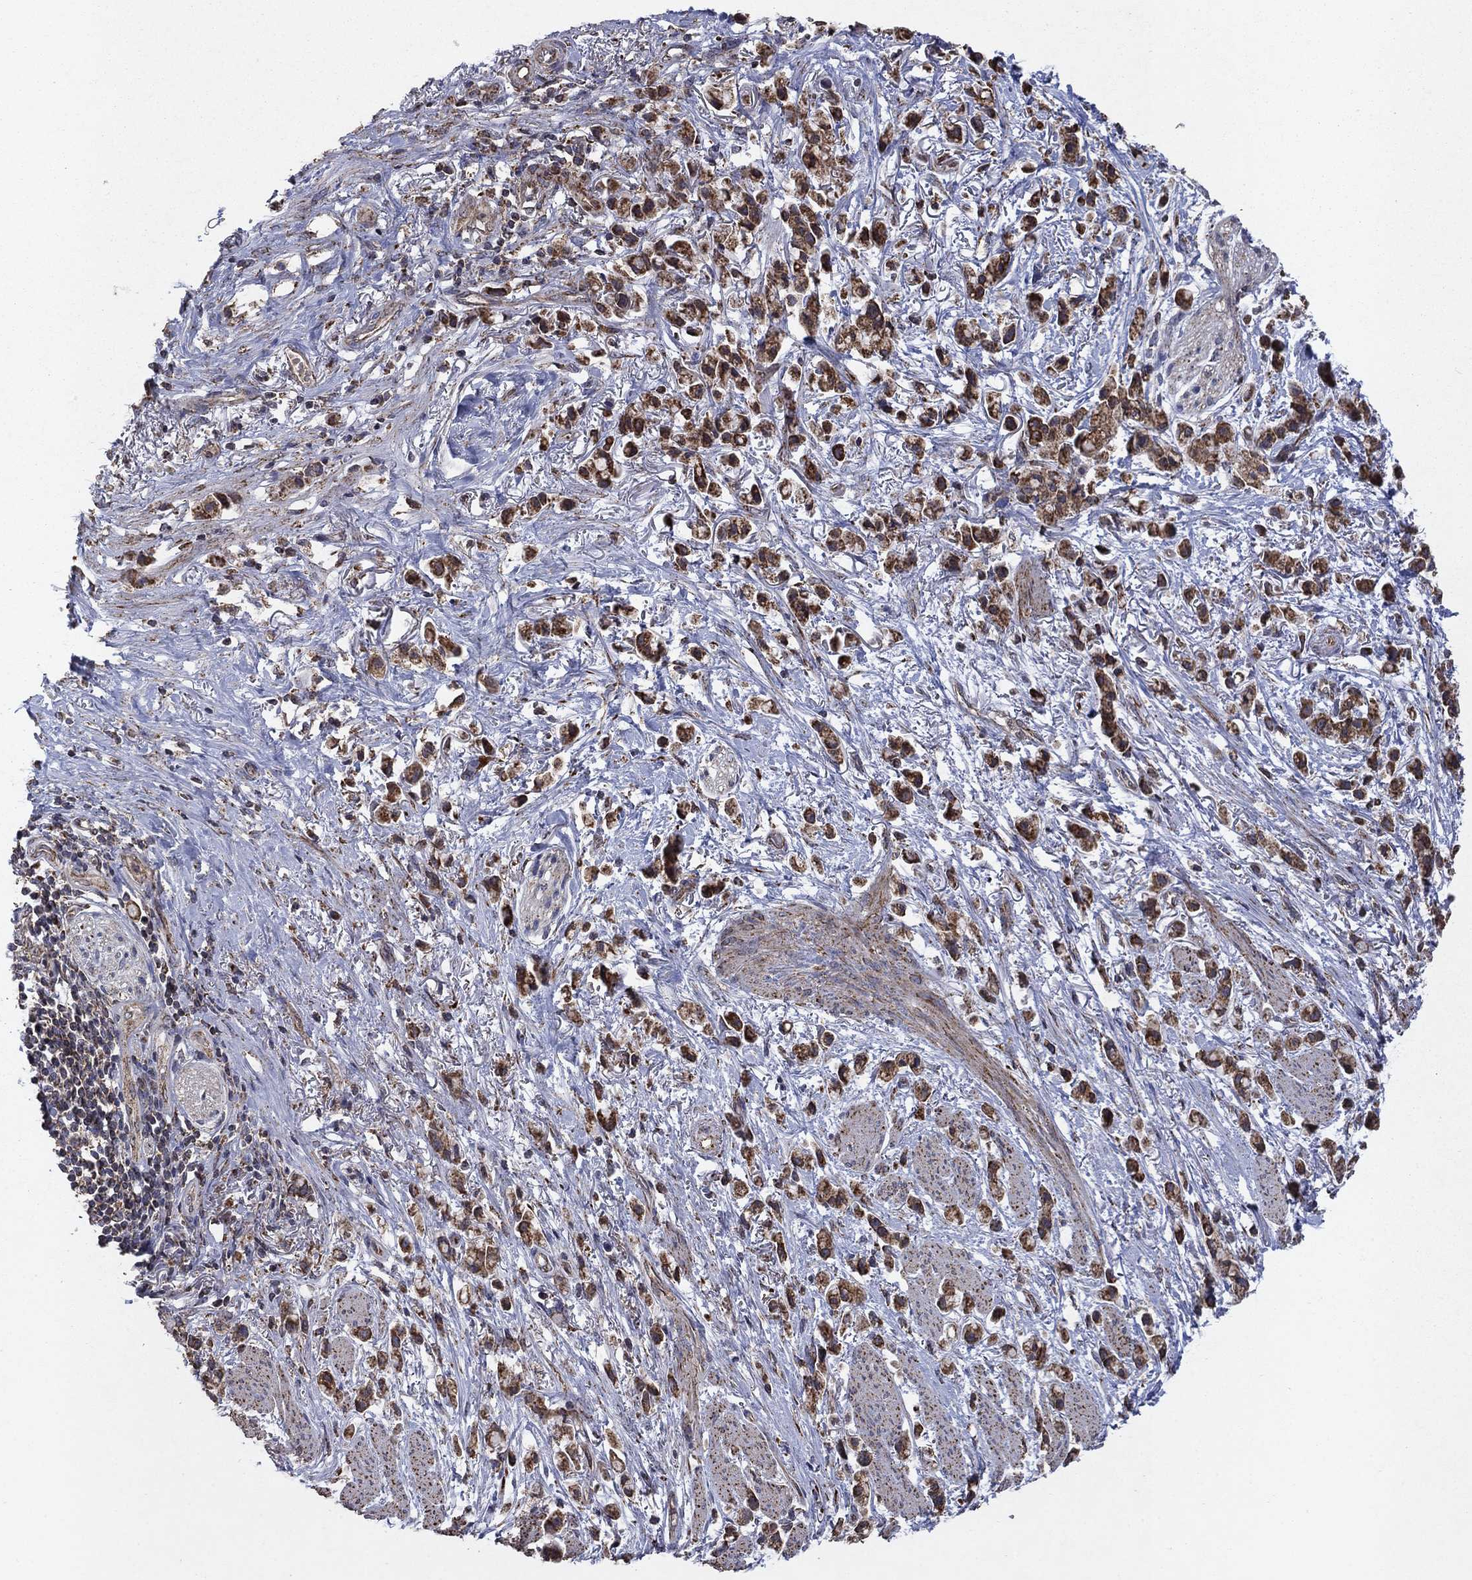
{"staining": {"intensity": "strong", "quantity": "25%-75%", "location": "cytoplasmic/membranous"}, "tissue": "stomach cancer", "cell_type": "Tumor cells", "image_type": "cancer", "snomed": [{"axis": "morphology", "description": "Adenocarcinoma, NOS"}, {"axis": "topography", "description": "Stomach"}], "caption": "Brown immunohistochemical staining in human adenocarcinoma (stomach) displays strong cytoplasmic/membranous staining in approximately 25%-75% of tumor cells.", "gene": "DPH1", "patient": {"sex": "female", "age": 81}}